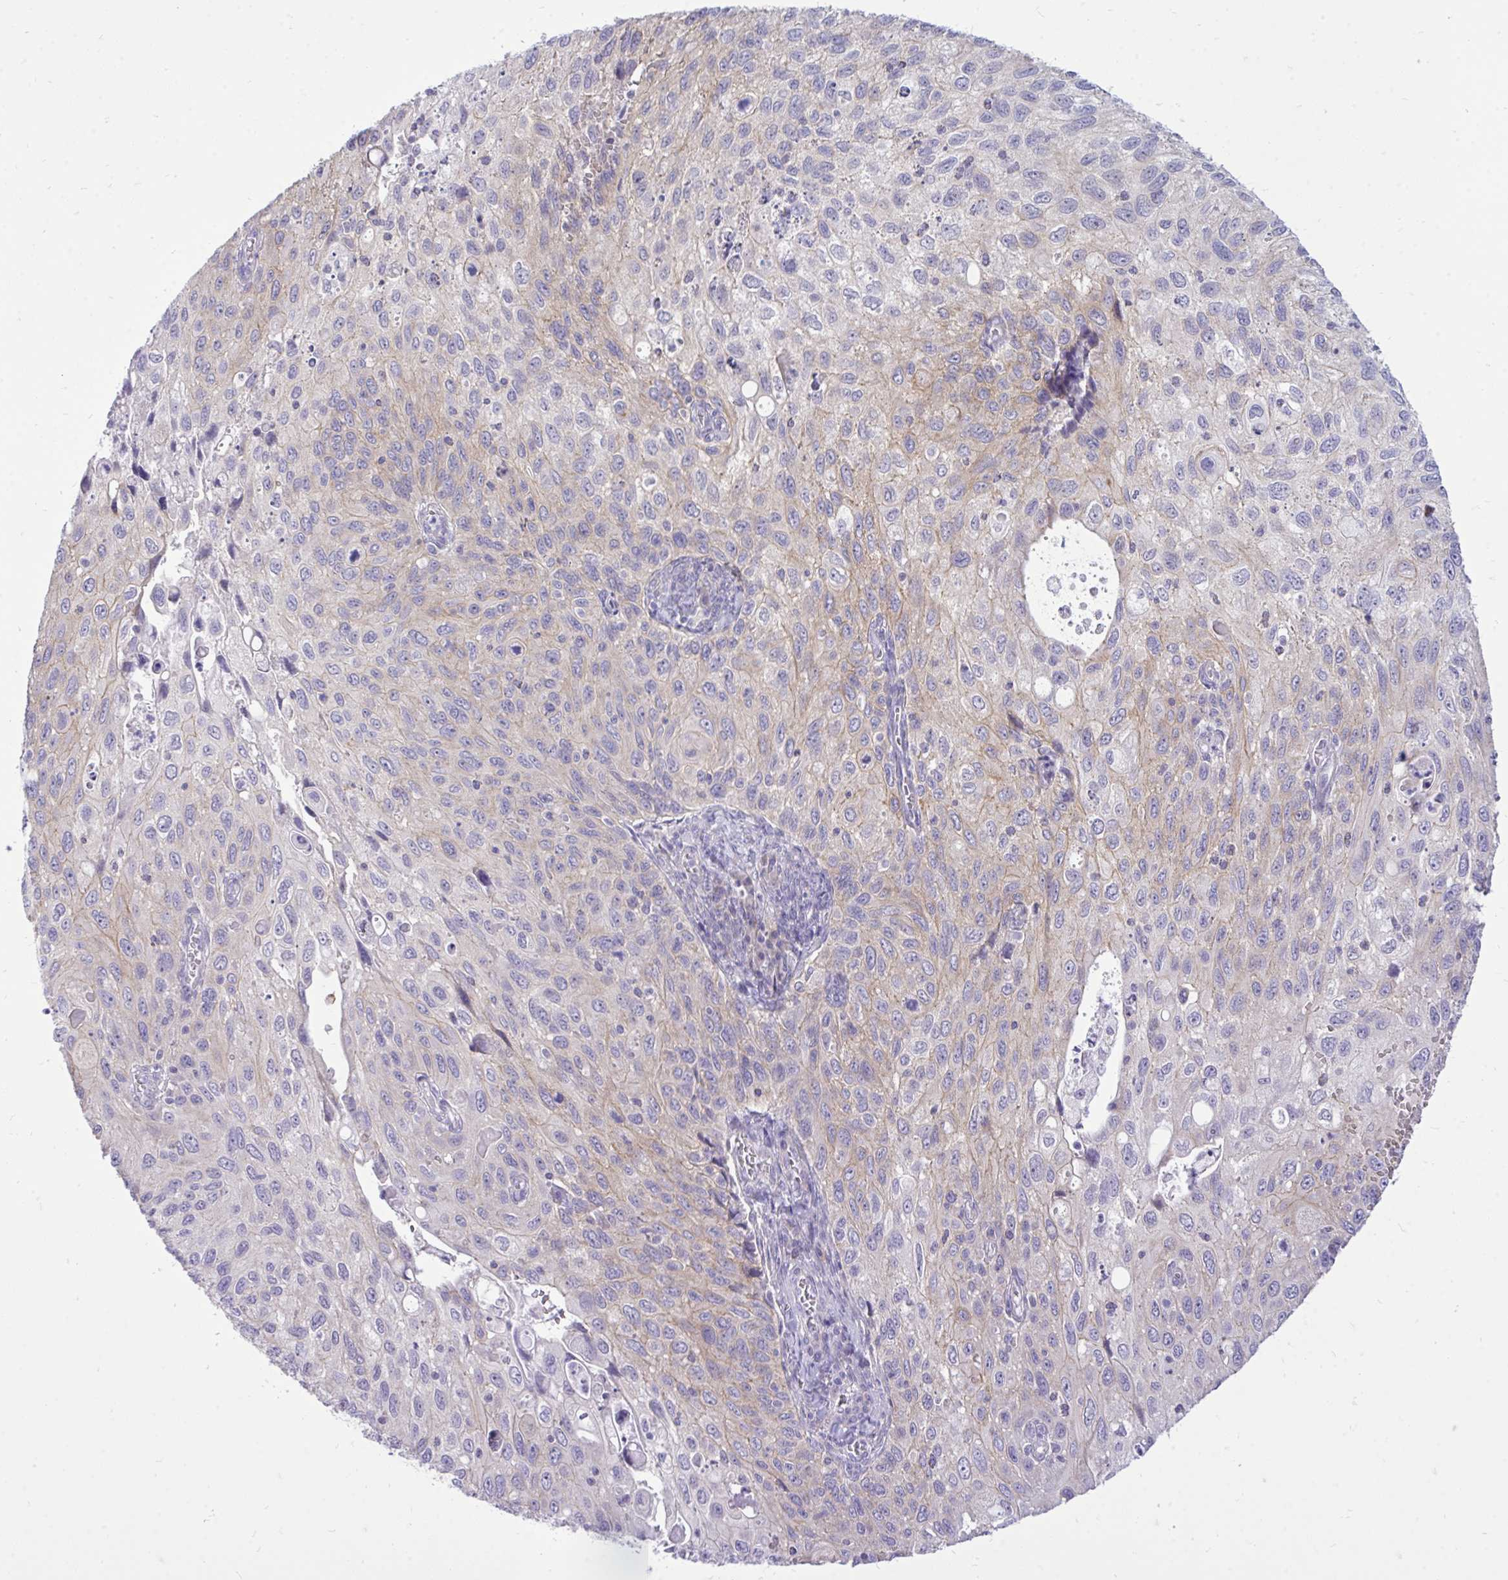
{"staining": {"intensity": "weak", "quantity": "<25%", "location": "cytoplasmic/membranous"}, "tissue": "cervical cancer", "cell_type": "Tumor cells", "image_type": "cancer", "snomed": [{"axis": "morphology", "description": "Squamous cell carcinoma, NOS"}, {"axis": "topography", "description": "Cervix"}], "caption": "Tumor cells show no significant expression in cervical squamous cell carcinoma.", "gene": "SPTBN2", "patient": {"sex": "female", "age": 70}}